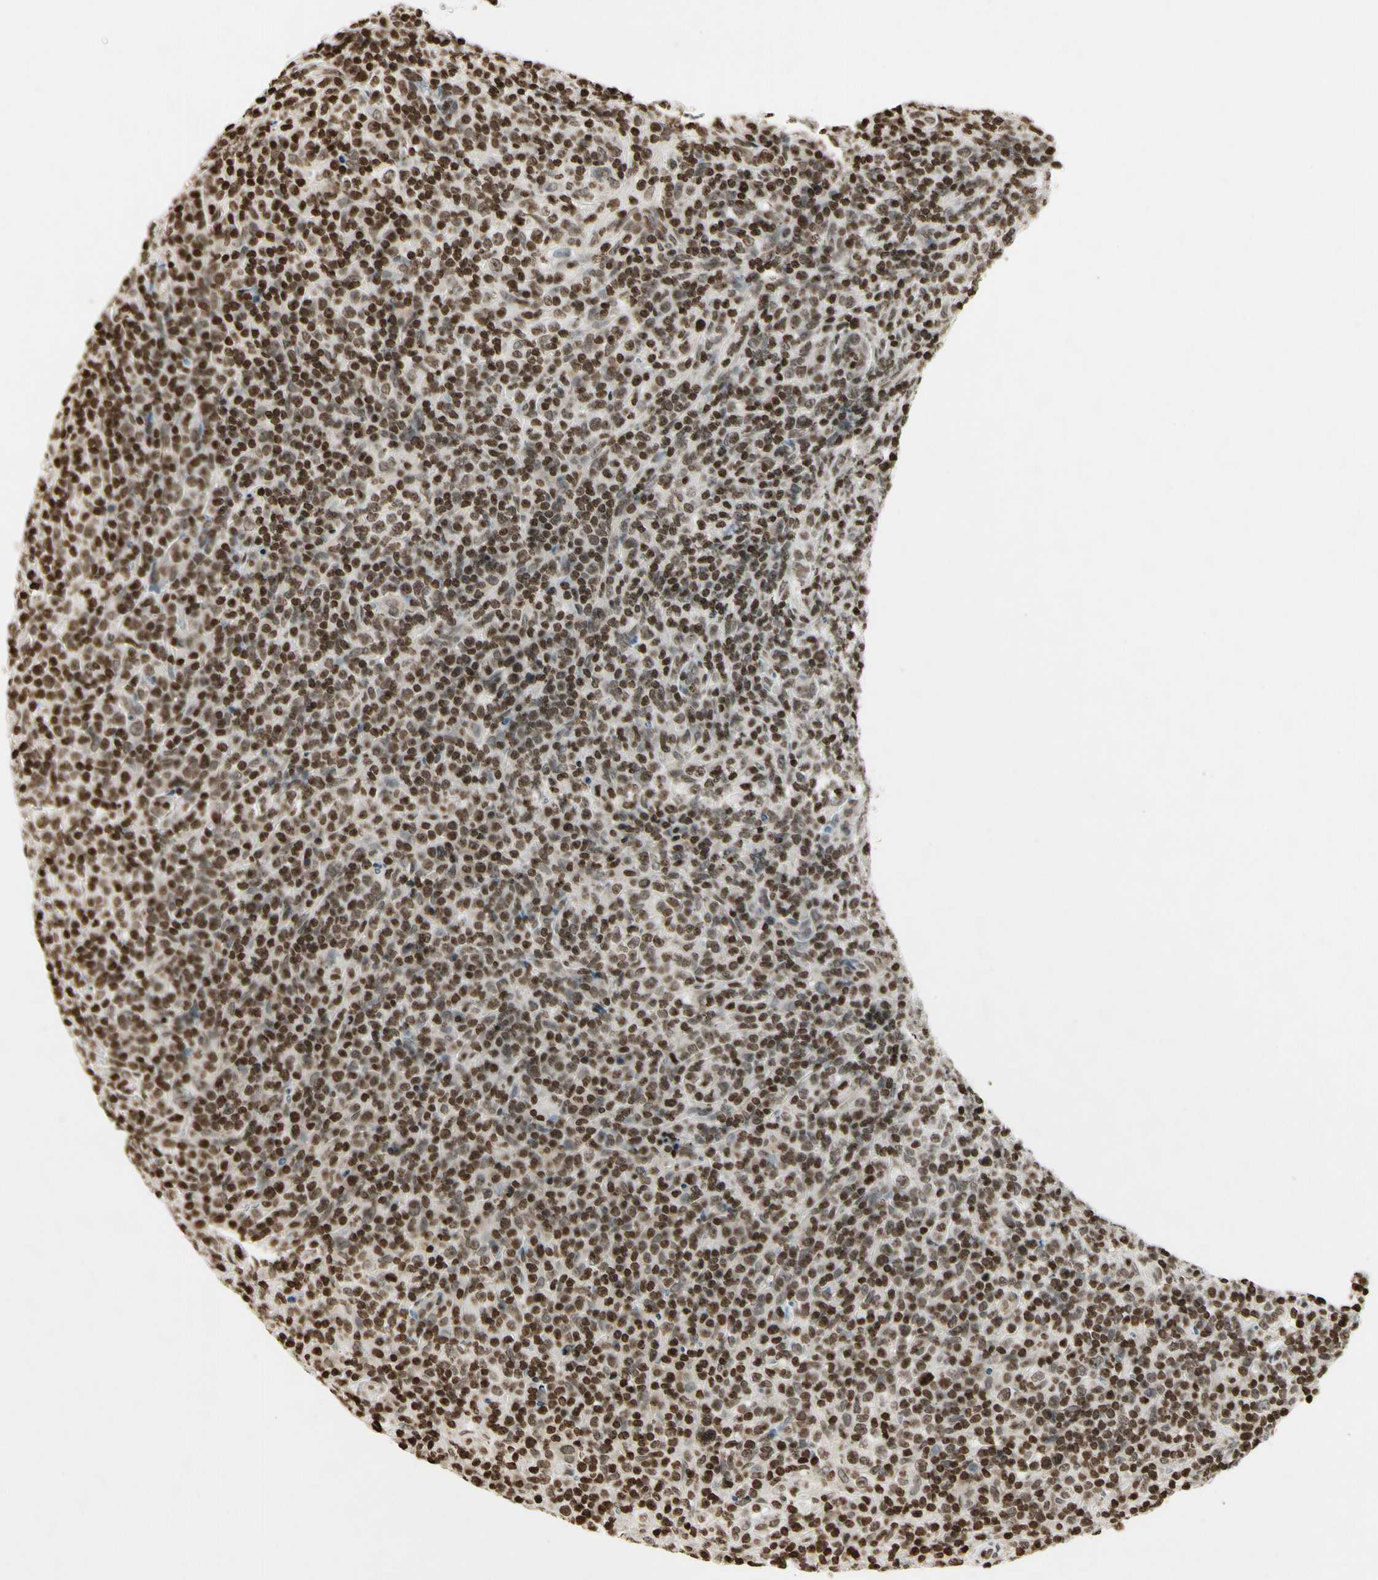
{"staining": {"intensity": "strong", "quantity": "25%-75%", "location": "nuclear"}, "tissue": "lymphoma", "cell_type": "Tumor cells", "image_type": "cancer", "snomed": [{"axis": "morphology", "description": "Malignant lymphoma, non-Hodgkin's type, High grade"}, {"axis": "topography", "description": "Lymph node"}], "caption": "A high amount of strong nuclear positivity is present in about 25%-75% of tumor cells in high-grade malignant lymphoma, non-Hodgkin's type tissue.", "gene": "RORA", "patient": {"sex": "female", "age": 76}}